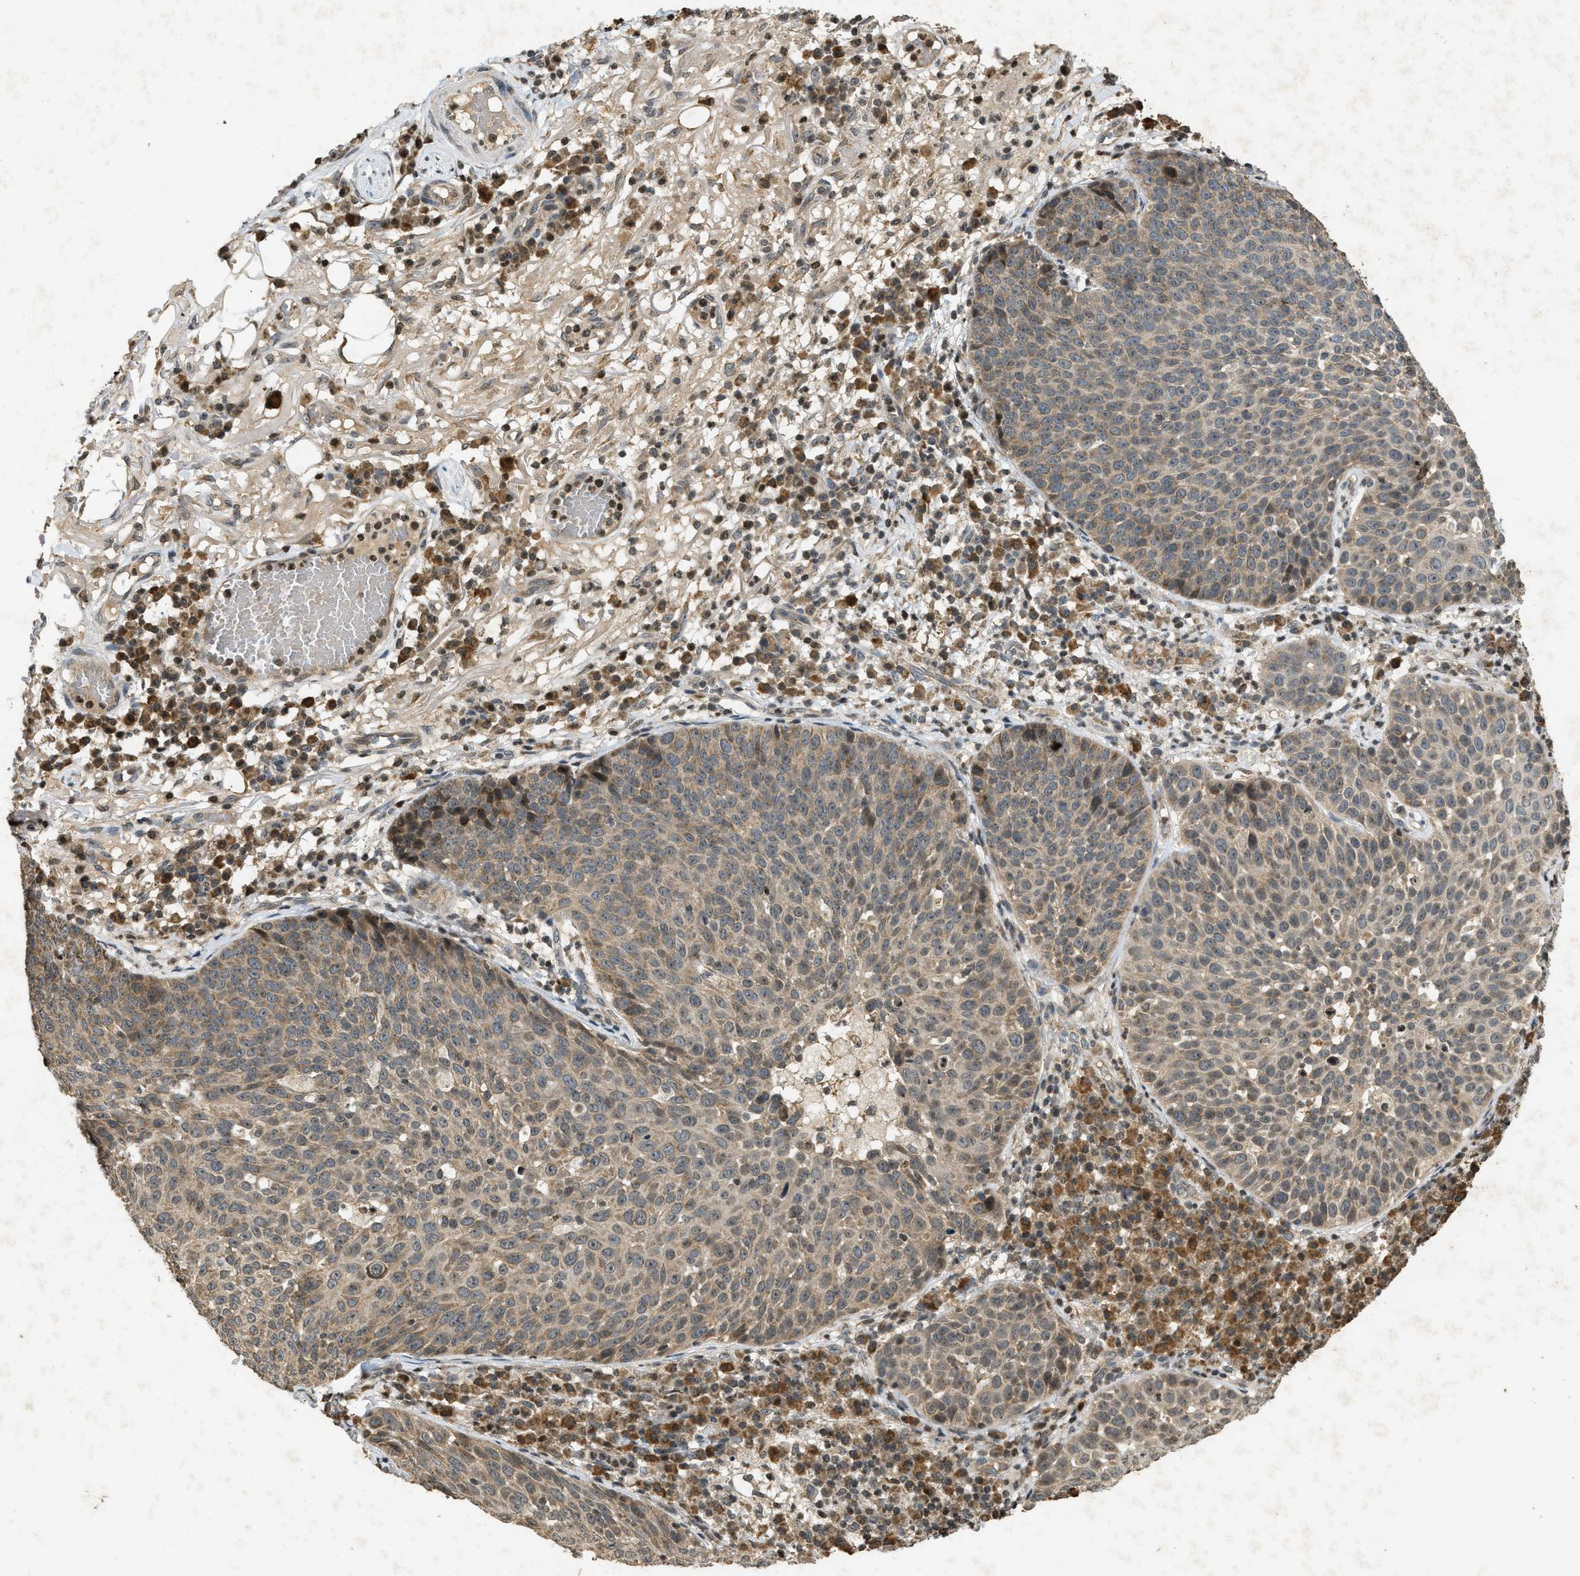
{"staining": {"intensity": "moderate", "quantity": "25%-75%", "location": "cytoplasmic/membranous"}, "tissue": "skin cancer", "cell_type": "Tumor cells", "image_type": "cancer", "snomed": [{"axis": "morphology", "description": "Squamous cell carcinoma in situ, NOS"}, {"axis": "morphology", "description": "Squamous cell carcinoma, NOS"}, {"axis": "topography", "description": "Skin"}], "caption": "Skin cancer was stained to show a protein in brown. There is medium levels of moderate cytoplasmic/membranous staining in about 25%-75% of tumor cells. (Brightfield microscopy of DAB IHC at high magnification).", "gene": "SIAH1", "patient": {"sex": "male", "age": 93}}